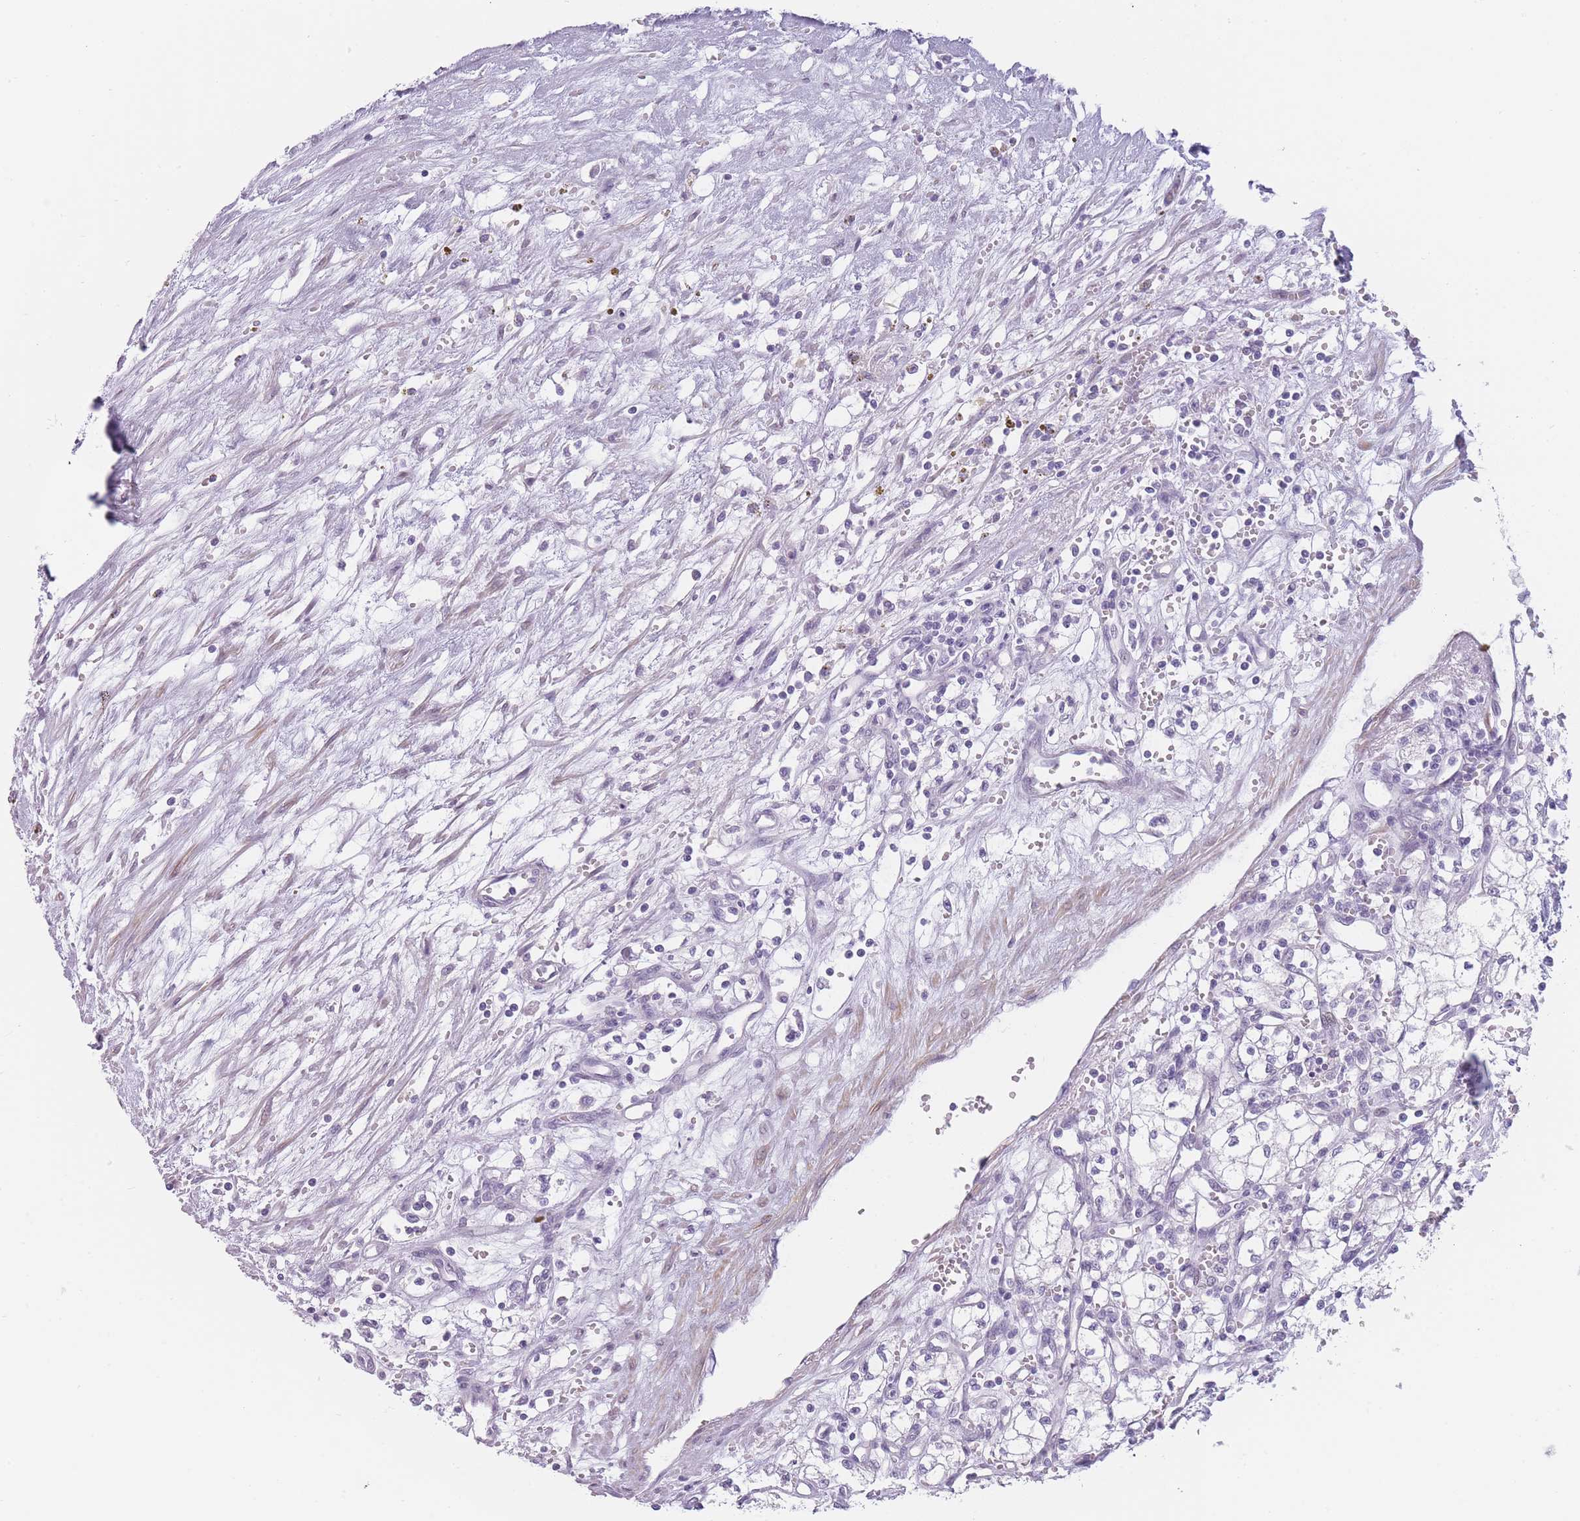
{"staining": {"intensity": "negative", "quantity": "none", "location": "none"}, "tissue": "renal cancer", "cell_type": "Tumor cells", "image_type": "cancer", "snomed": [{"axis": "morphology", "description": "Adenocarcinoma, NOS"}, {"axis": "topography", "description": "Kidney"}], "caption": "IHC of human renal adenocarcinoma exhibits no staining in tumor cells.", "gene": "TMEM236", "patient": {"sex": "male", "age": 59}}